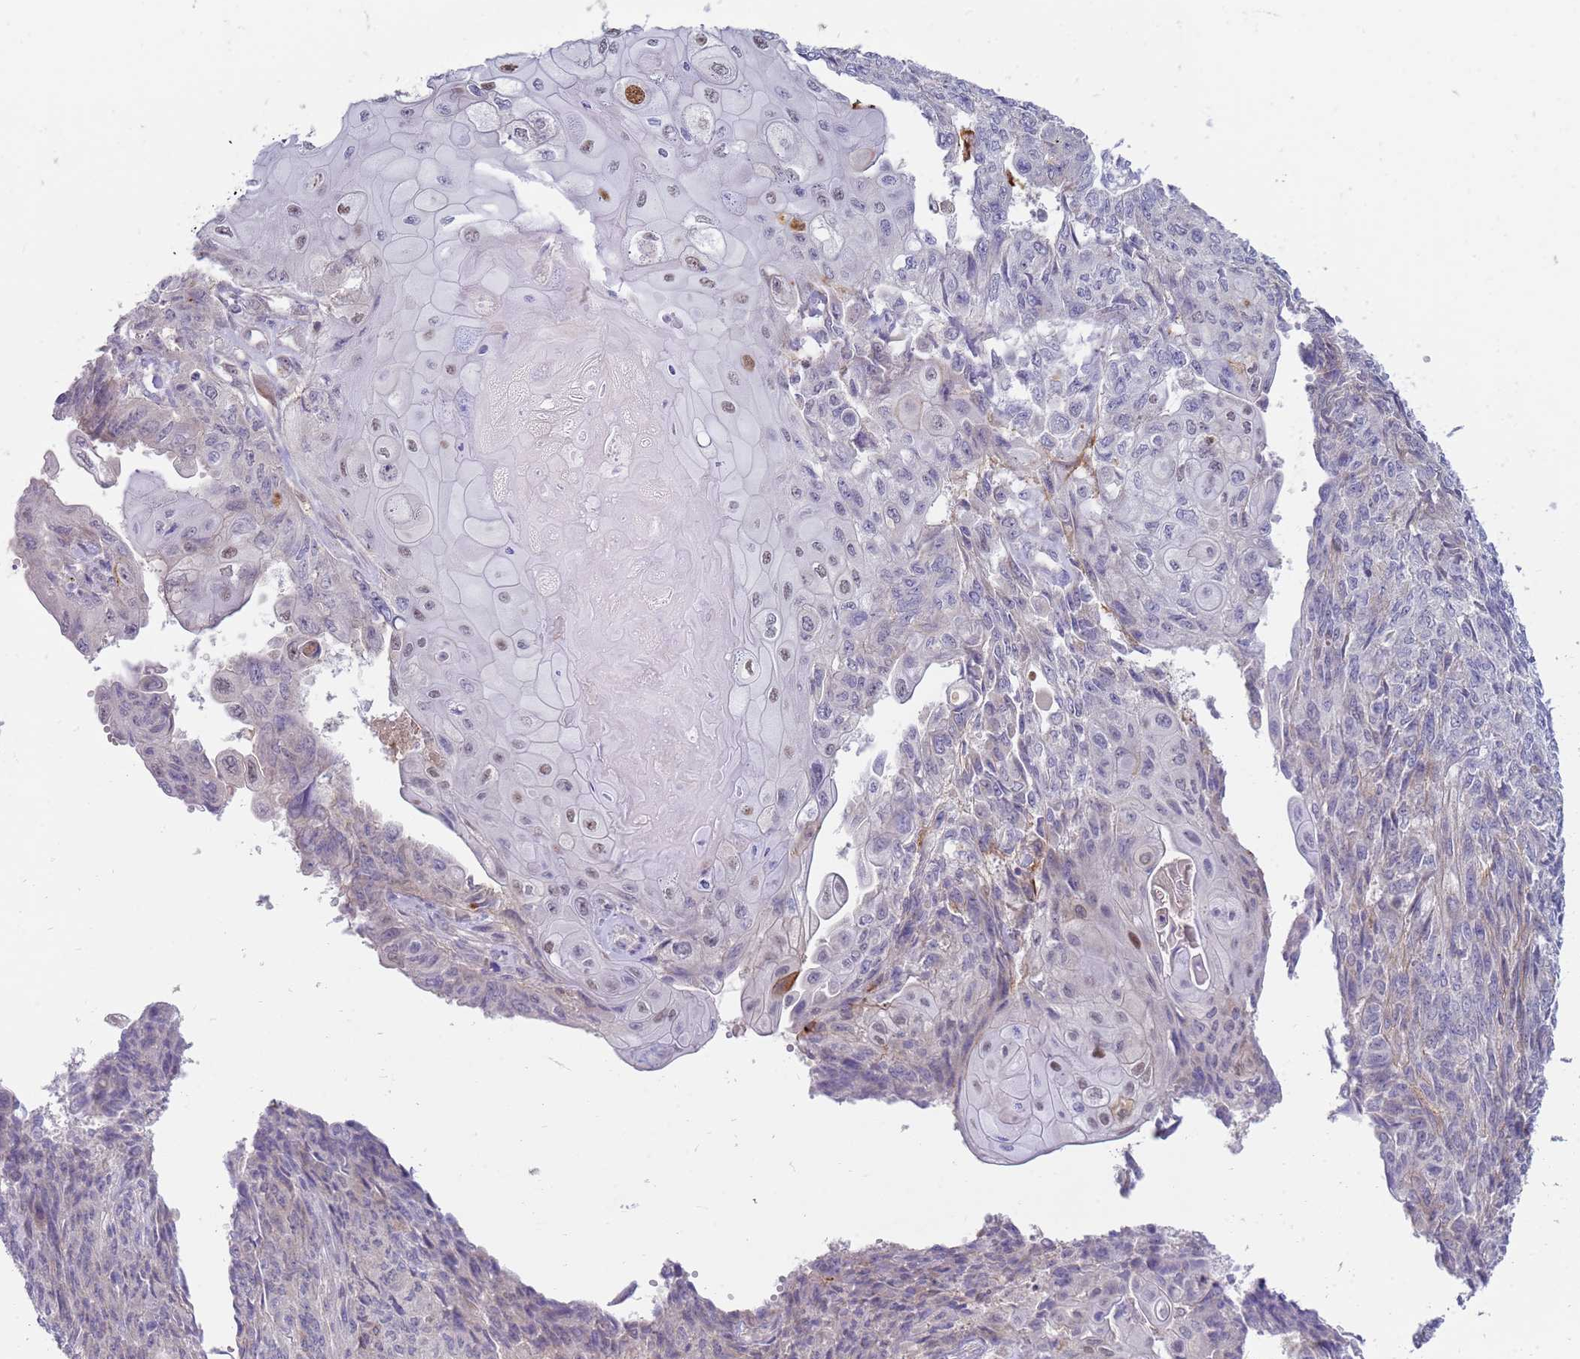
{"staining": {"intensity": "negative", "quantity": "none", "location": "none"}, "tissue": "endometrial cancer", "cell_type": "Tumor cells", "image_type": "cancer", "snomed": [{"axis": "morphology", "description": "Adenocarcinoma, NOS"}, {"axis": "topography", "description": "Endometrium"}], "caption": "Image shows no protein expression in tumor cells of endometrial cancer (adenocarcinoma) tissue.", "gene": "STK25", "patient": {"sex": "female", "age": 32}}